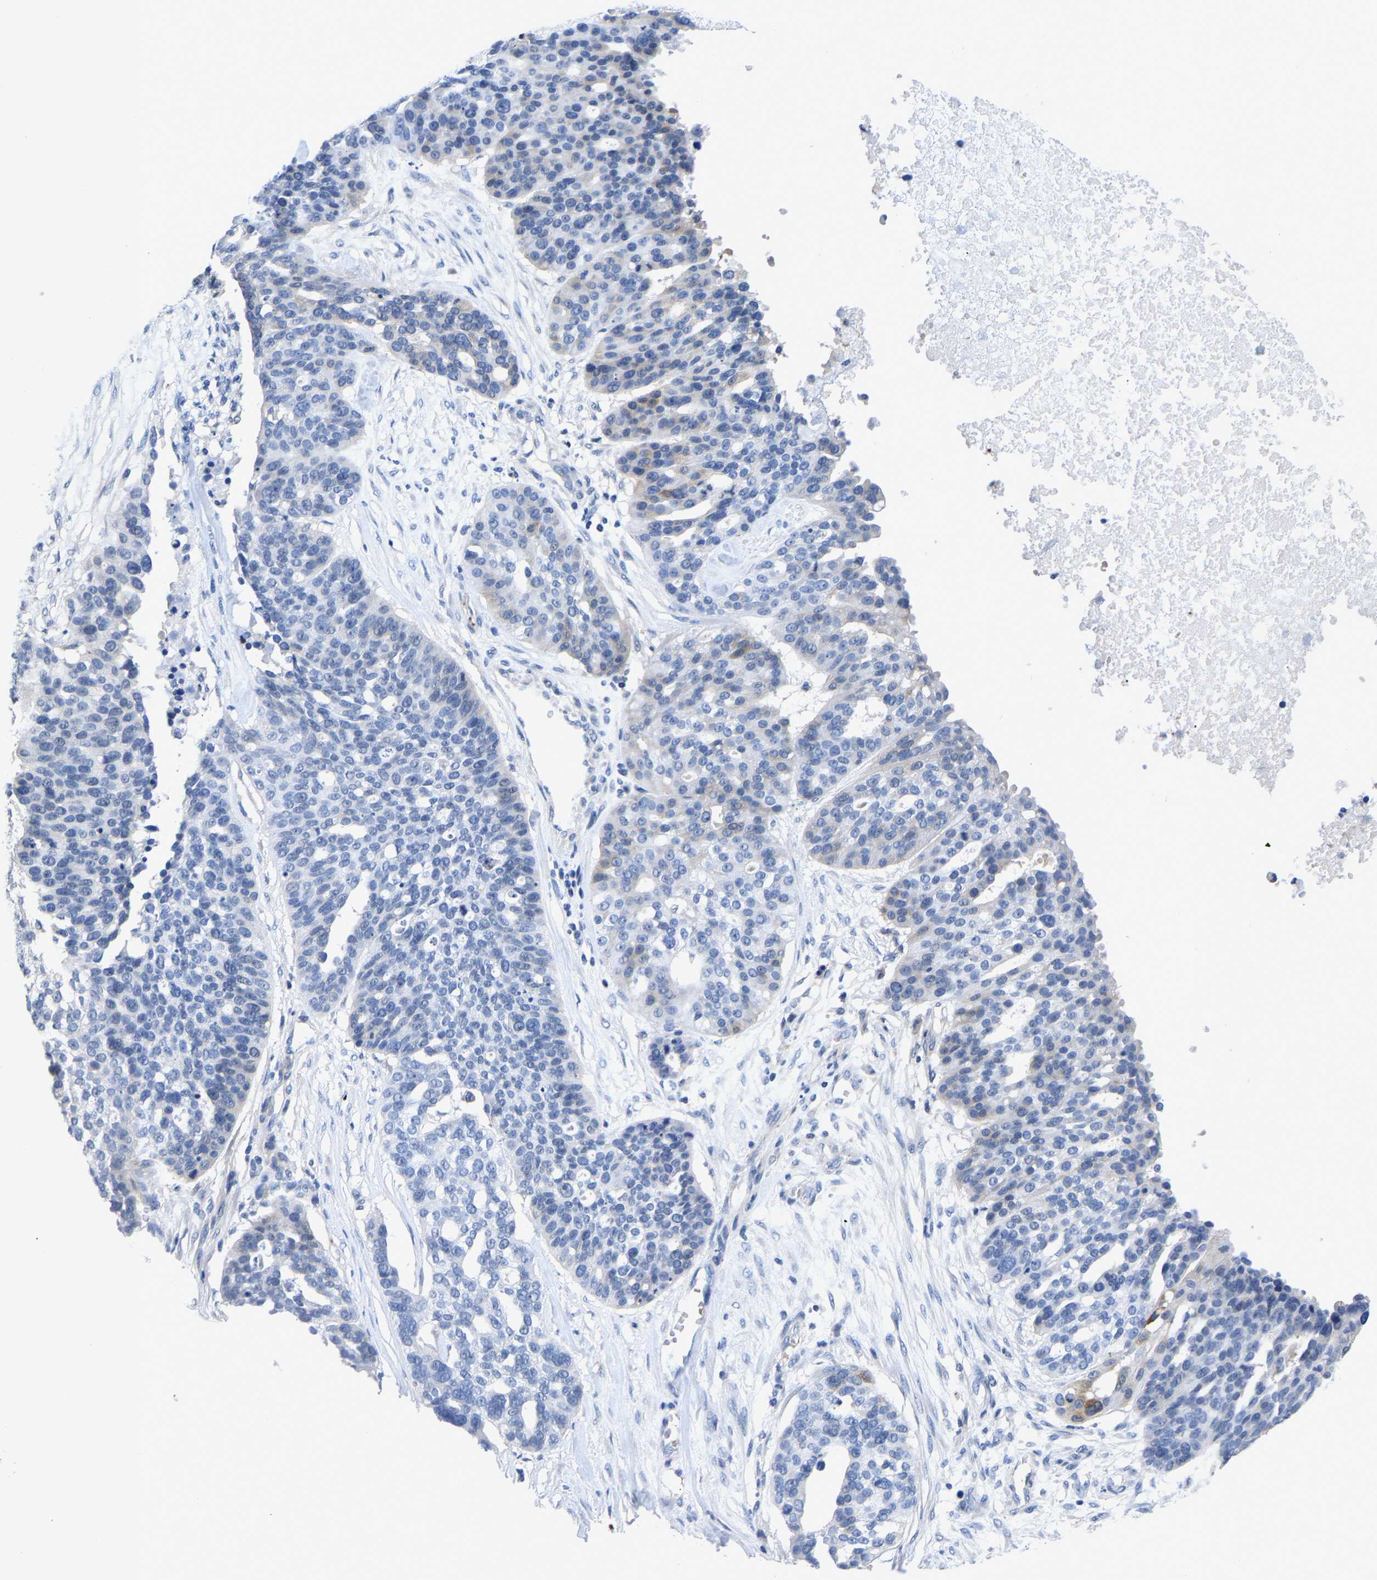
{"staining": {"intensity": "negative", "quantity": "none", "location": "none"}, "tissue": "ovarian cancer", "cell_type": "Tumor cells", "image_type": "cancer", "snomed": [{"axis": "morphology", "description": "Cystadenocarcinoma, serous, NOS"}, {"axis": "topography", "description": "Ovary"}], "caption": "This is a histopathology image of IHC staining of ovarian serous cystadenocarcinoma, which shows no positivity in tumor cells. (Stains: DAB immunohistochemistry with hematoxylin counter stain, Microscopy: brightfield microscopy at high magnification).", "gene": "FGF18", "patient": {"sex": "female", "age": 59}}